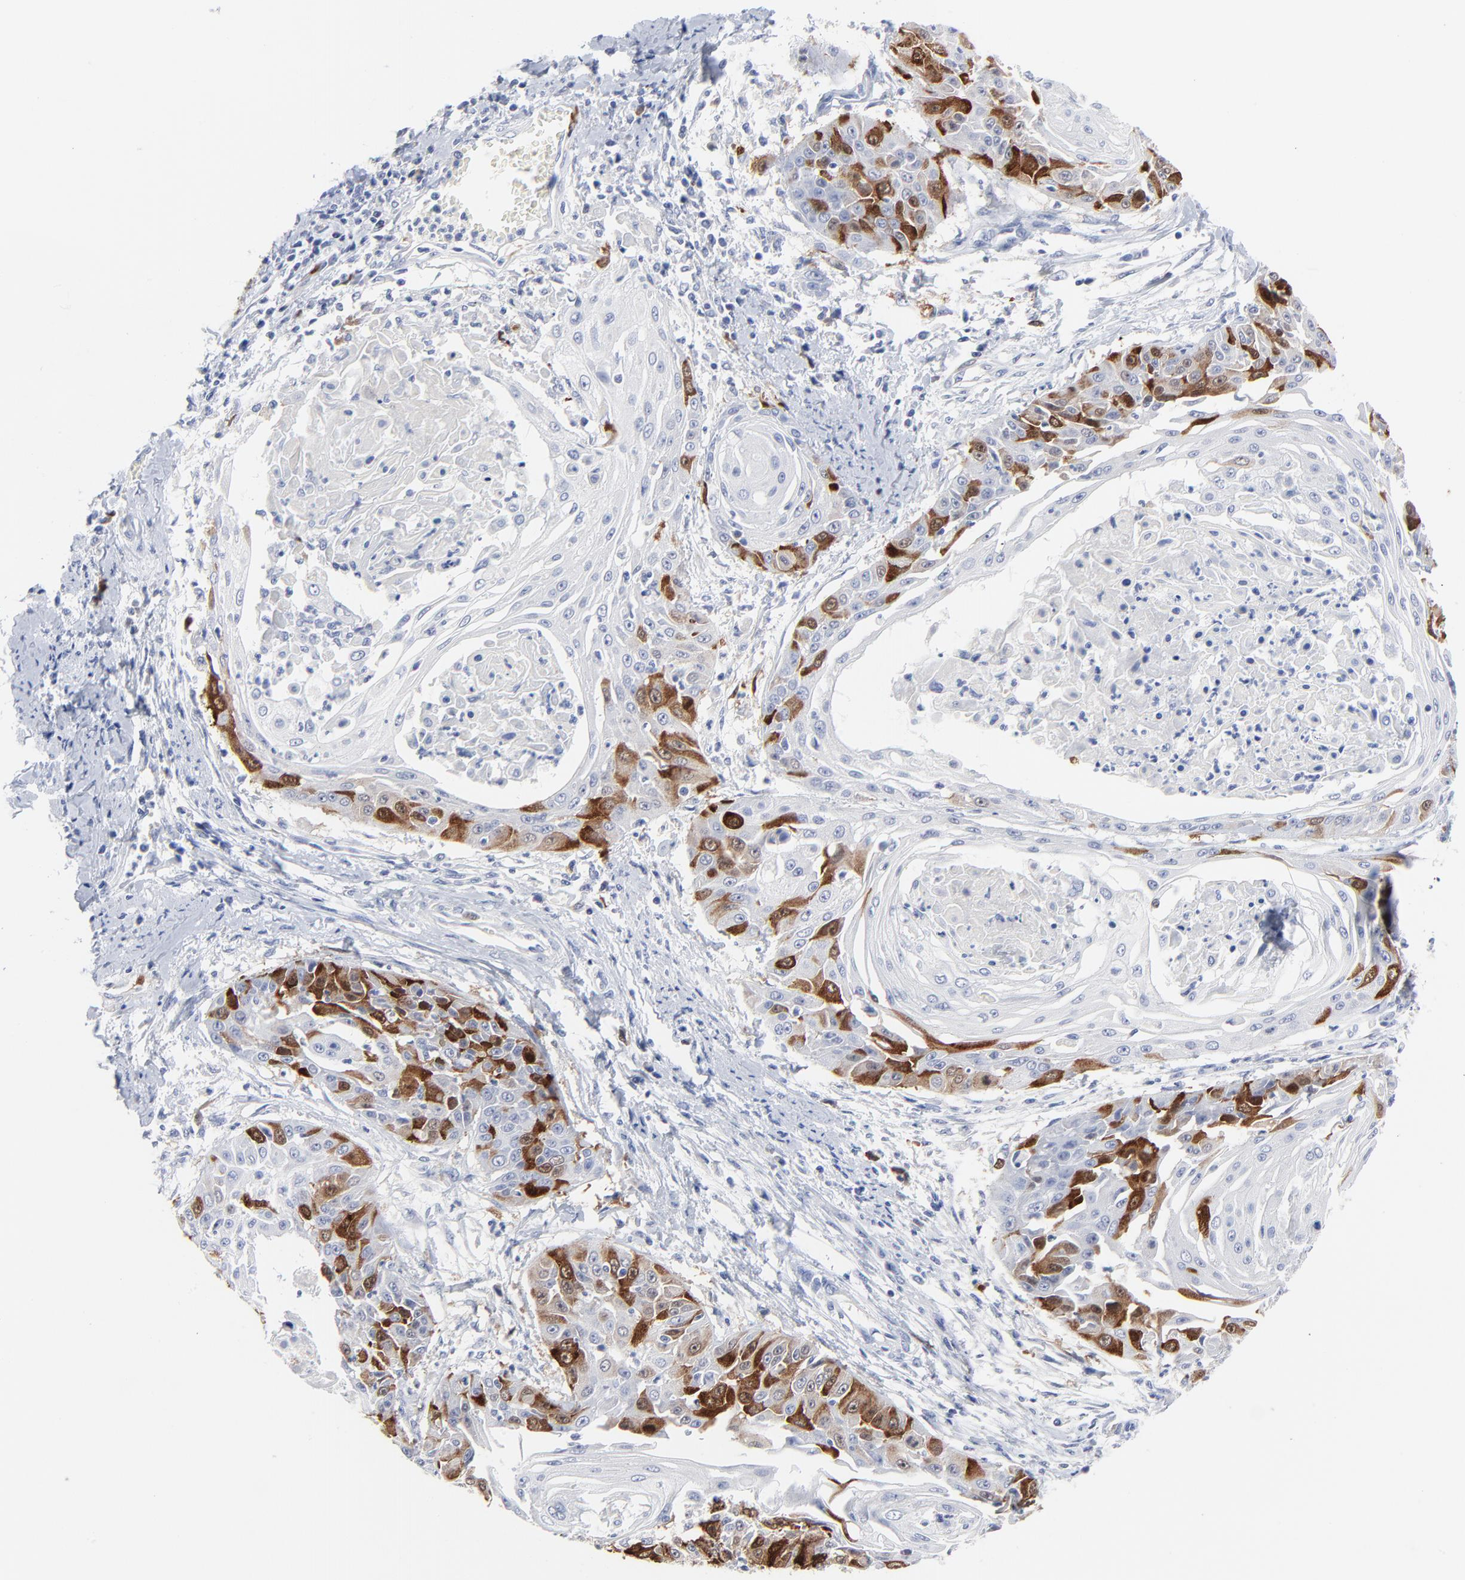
{"staining": {"intensity": "moderate", "quantity": "25%-75%", "location": "cytoplasmic/membranous,nuclear"}, "tissue": "cervical cancer", "cell_type": "Tumor cells", "image_type": "cancer", "snomed": [{"axis": "morphology", "description": "Squamous cell carcinoma, NOS"}, {"axis": "topography", "description": "Cervix"}], "caption": "The photomicrograph shows staining of cervical squamous cell carcinoma, revealing moderate cytoplasmic/membranous and nuclear protein positivity (brown color) within tumor cells.", "gene": "CDK1", "patient": {"sex": "female", "age": 64}}